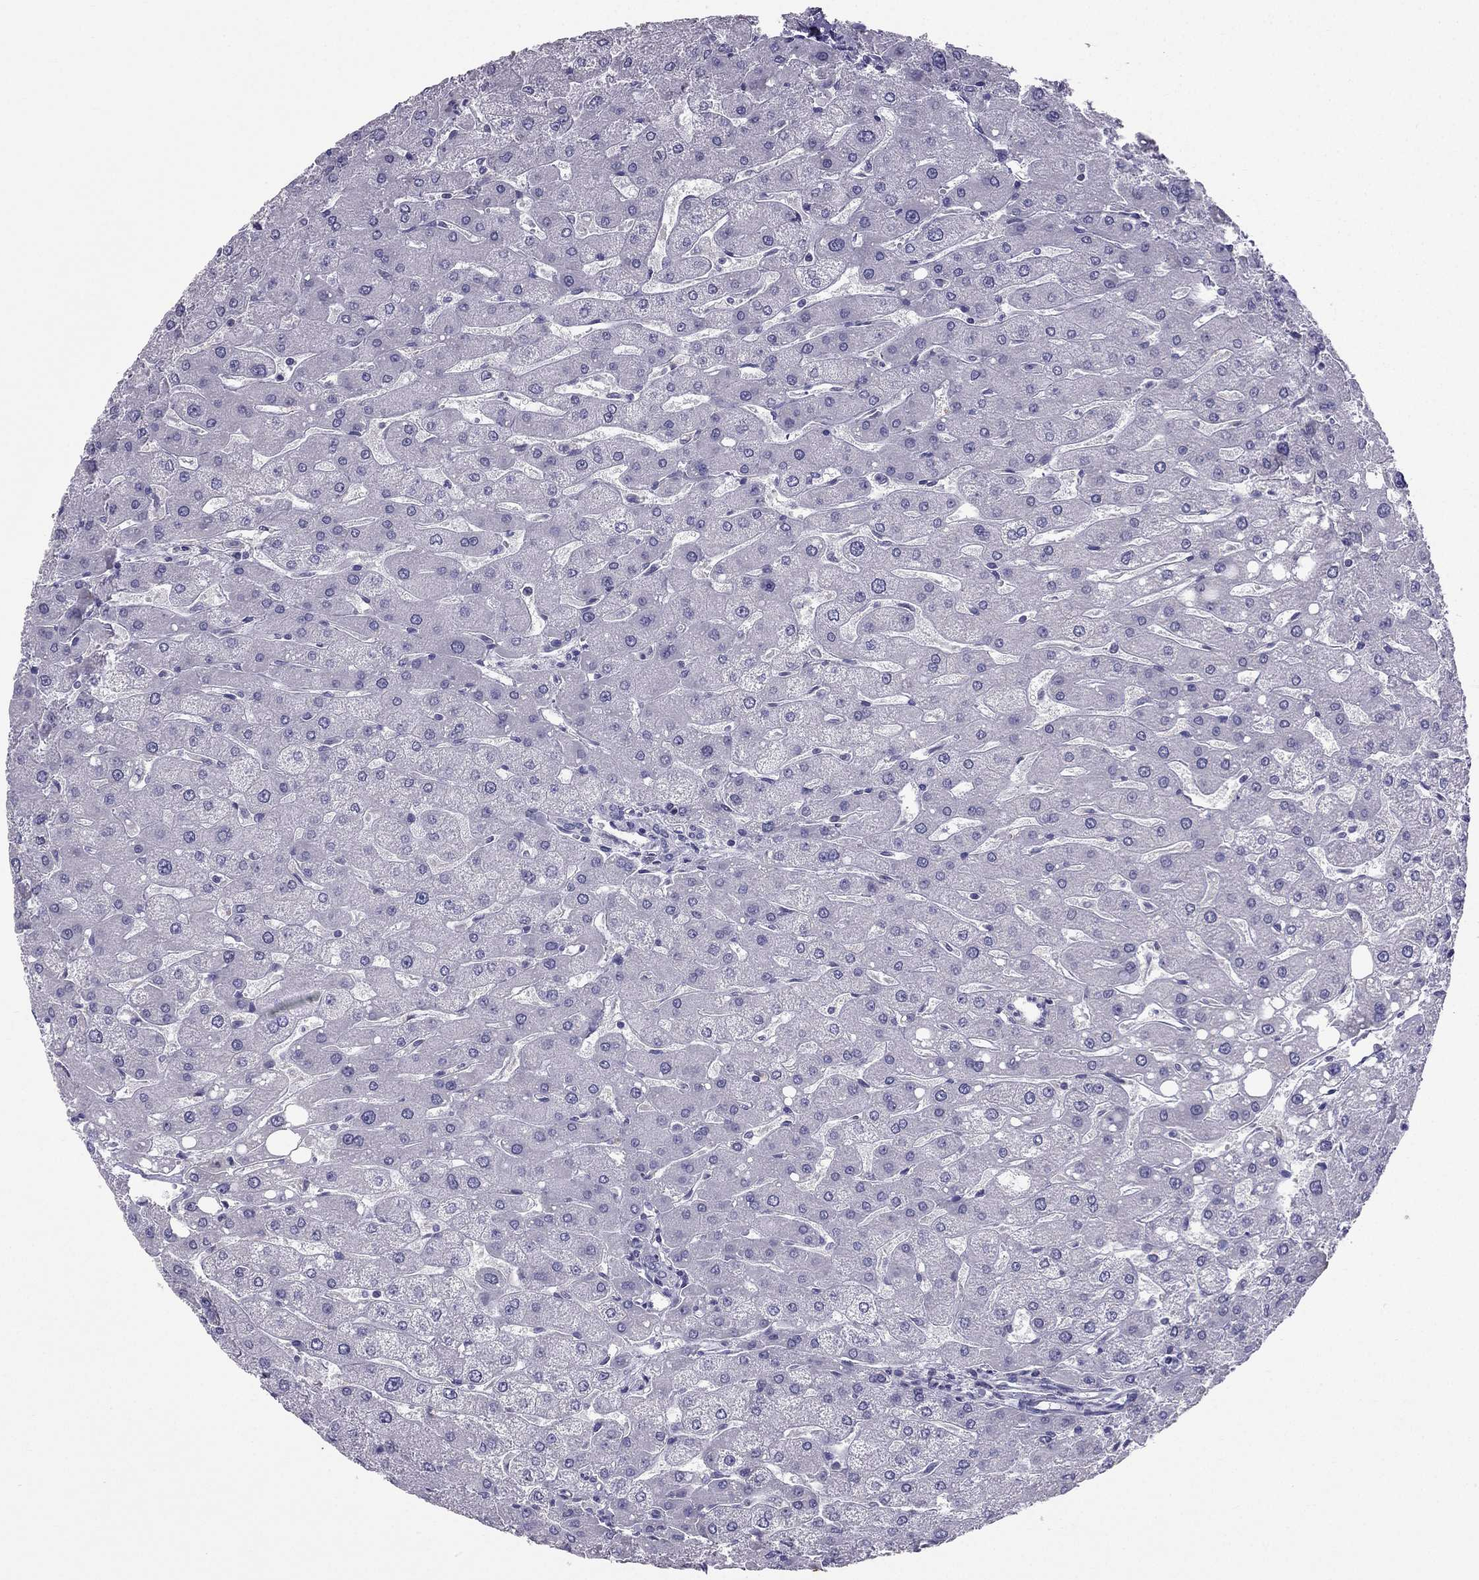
{"staining": {"intensity": "negative", "quantity": "none", "location": "none"}, "tissue": "liver", "cell_type": "Cholangiocytes", "image_type": "normal", "snomed": [{"axis": "morphology", "description": "Normal tissue, NOS"}, {"axis": "topography", "description": "Liver"}], "caption": "A micrograph of liver stained for a protein demonstrates no brown staining in cholangiocytes. Brightfield microscopy of IHC stained with DAB (brown) and hematoxylin (blue), captured at high magnification.", "gene": "SYT5", "patient": {"sex": "male", "age": 67}}